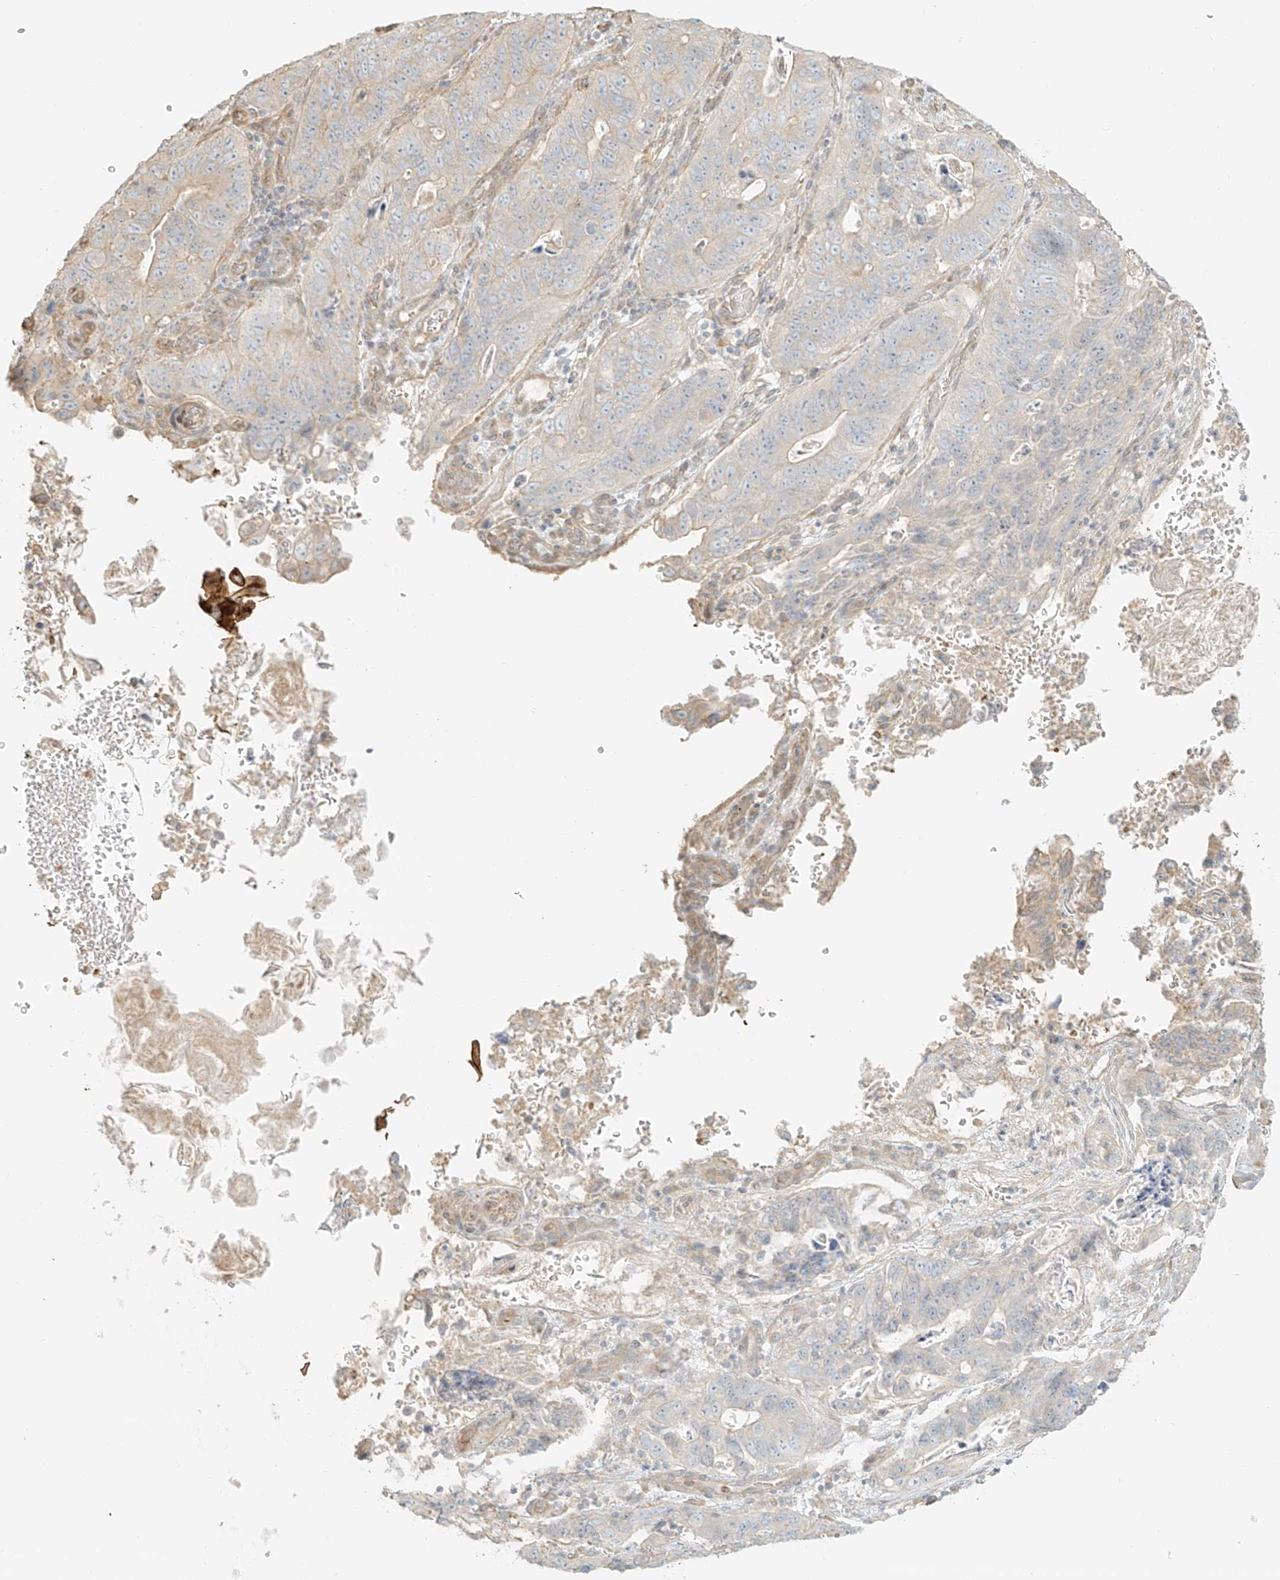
{"staining": {"intensity": "negative", "quantity": "none", "location": "none"}, "tissue": "stomach cancer", "cell_type": "Tumor cells", "image_type": "cancer", "snomed": [{"axis": "morphology", "description": "Normal tissue, NOS"}, {"axis": "morphology", "description": "Adenocarcinoma, NOS"}, {"axis": "topography", "description": "Stomach"}], "caption": "An immunohistochemistry (IHC) micrograph of stomach adenocarcinoma is shown. There is no staining in tumor cells of stomach adenocarcinoma.", "gene": "UPK1B", "patient": {"sex": "female", "age": 89}}